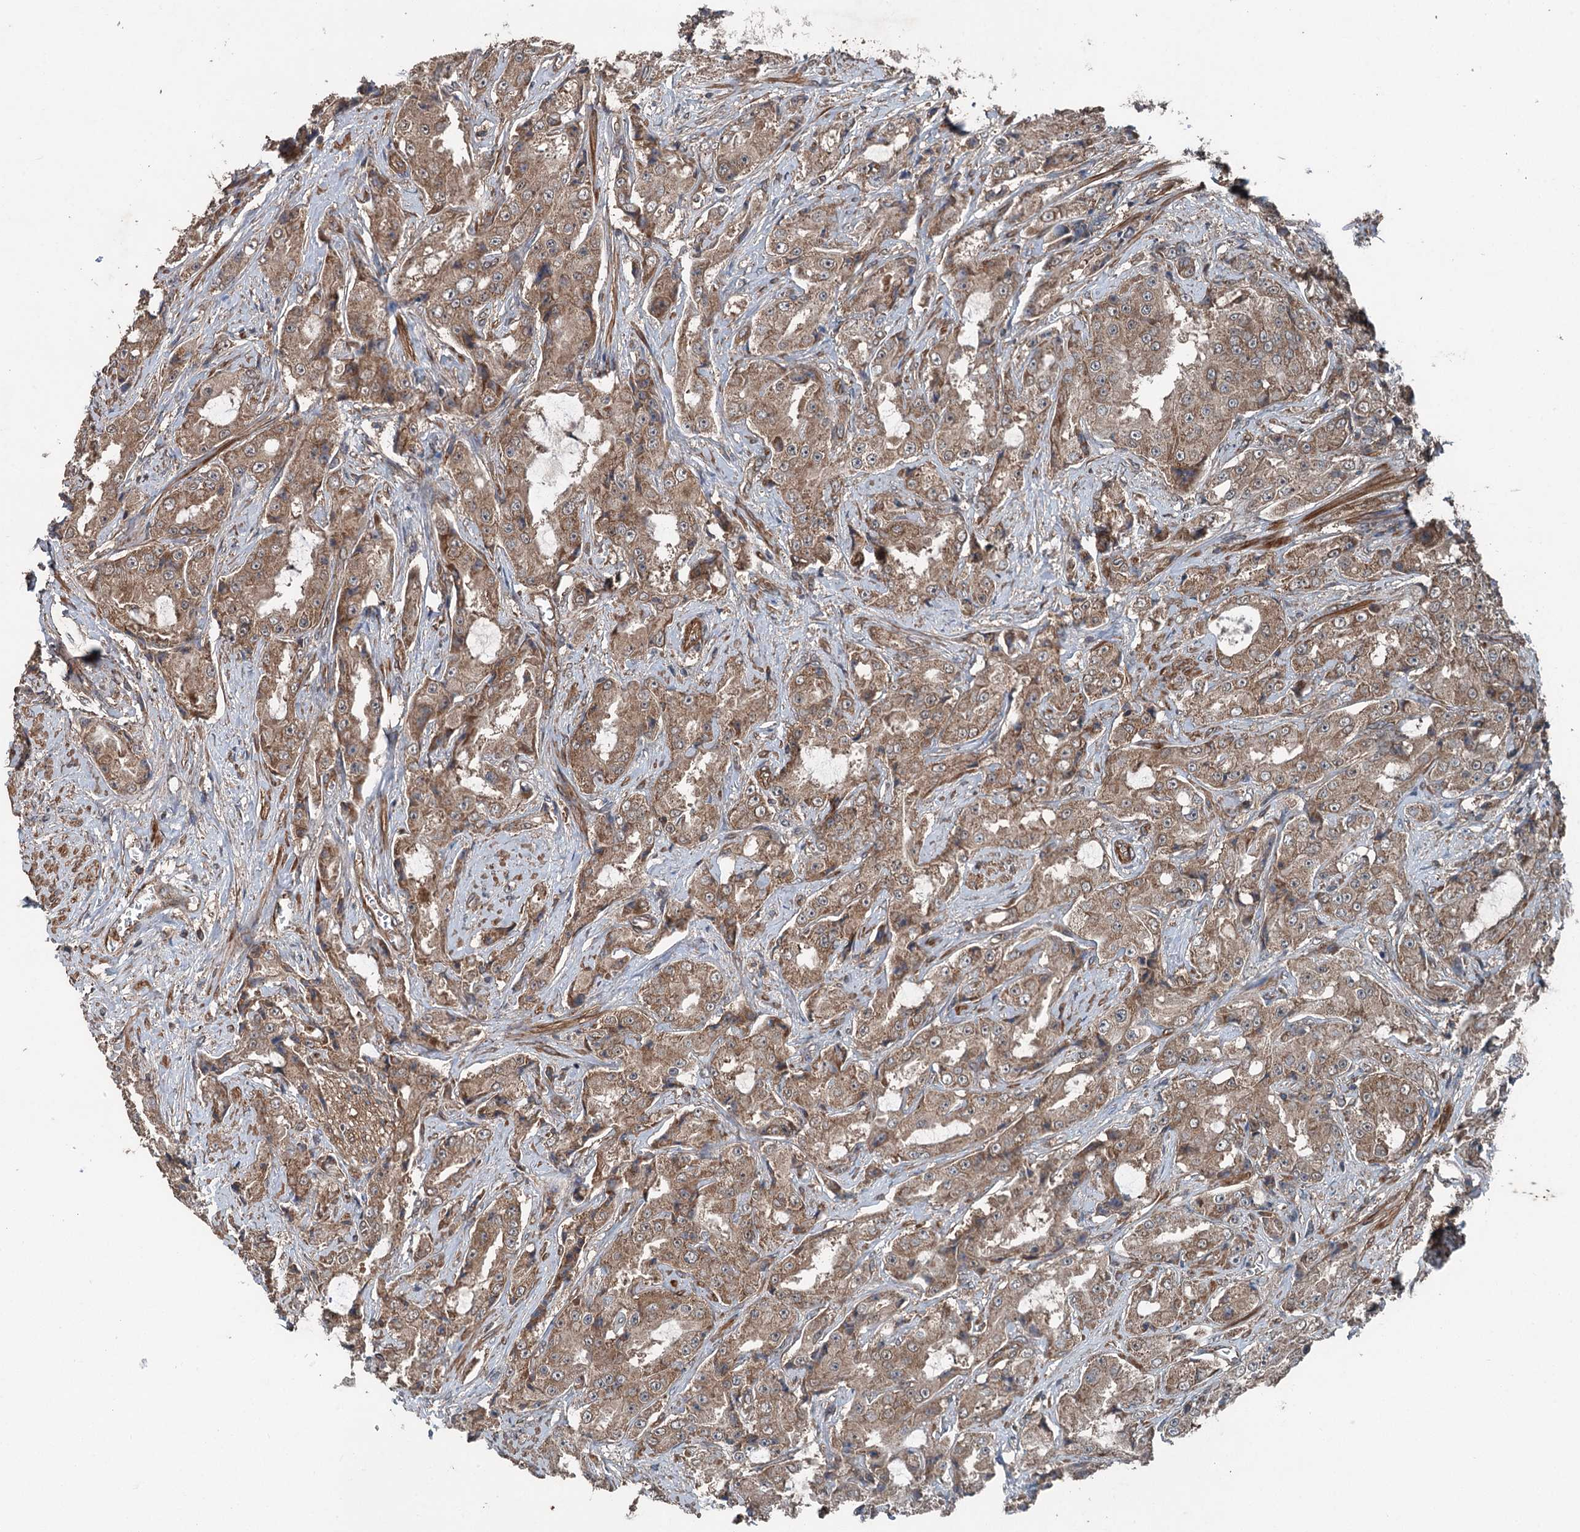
{"staining": {"intensity": "moderate", "quantity": ">75%", "location": "cytoplasmic/membranous"}, "tissue": "prostate cancer", "cell_type": "Tumor cells", "image_type": "cancer", "snomed": [{"axis": "morphology", "description": "Adenocarcinoma, High grade"}, {"axis": "topography", "description": "Prostate"}], "caption": "Immunohistochemistry staining of prostate high-grade adenocarcinoma, which reveals medium levels of moderate cytoplasmic/membranous expression in about >75% of tumor cells indicating moderate cytoplasmic/membranous protein expression. The staining was performed using DAB (3,3'-diaminobenzidine) (brown) for protein detection and nuclei were counterstained in hematoxylin (blue).", "gene": "RNF214", "patient": {"sex": "male", "age": 73}}